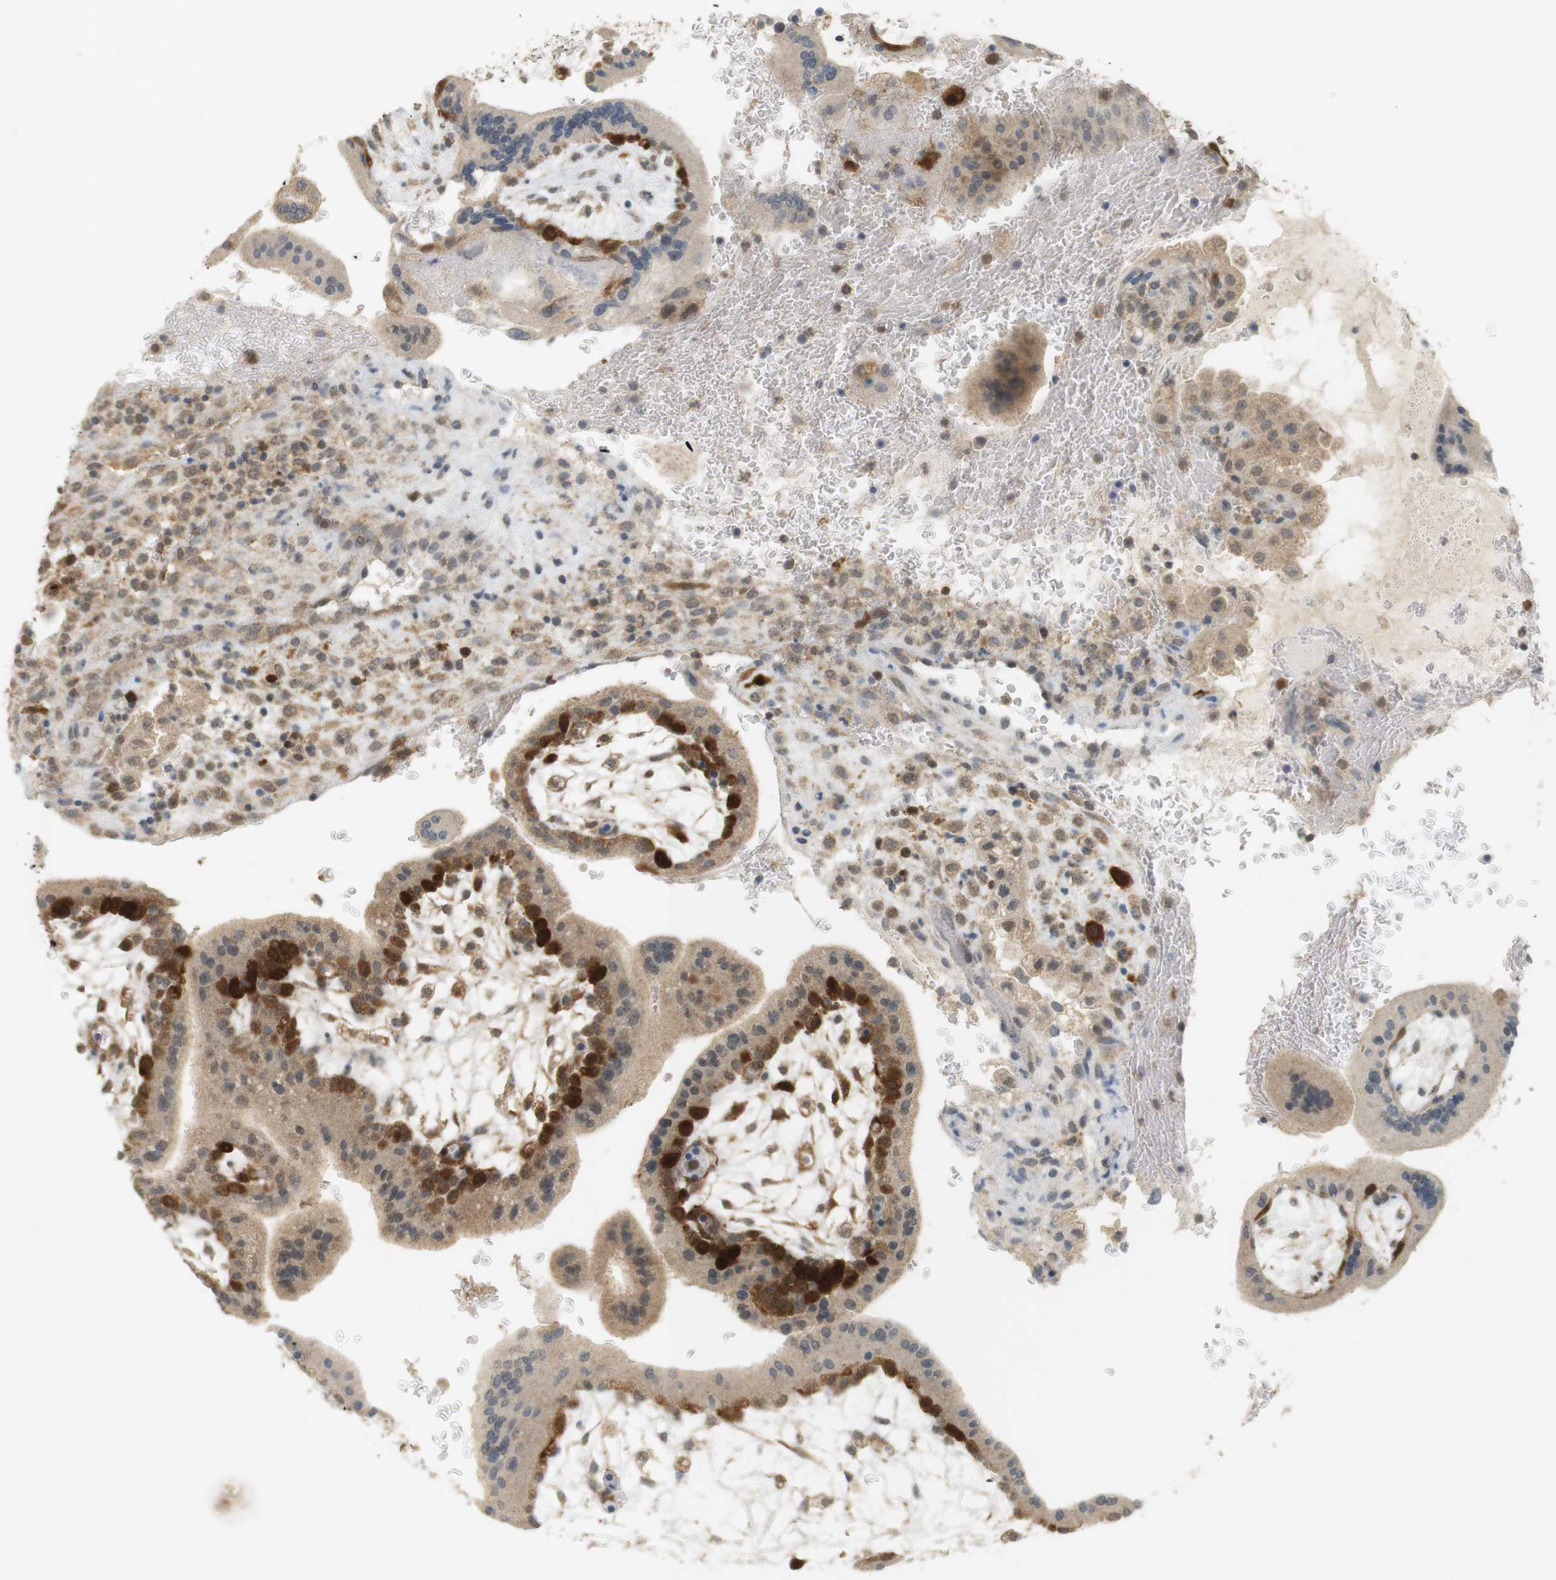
{"staining": {"intensity": "weak", "quantity": ">75%", "location": "cytoplasmic/membranous"}, "tissue": "placenta", "cell_type": "Decidual cells", "image_type": "normal", "snomed": [{"axis": "morphology", "description": "Normal tissue, NOS"}, {"axis": "topography", "description": "Placenta"}], "caption": "Immunohistochemistry photomicrograph of unremarkable placenta: human placenta stained using IHC reveals low levels of weak protein expression localized specifically in the cytoplasmic/membranous of decidual cells, appearing as a cytoplasmic/membranous brown color.", "gene": "TTK", "patient": {"sex": "female", "age": 35}}